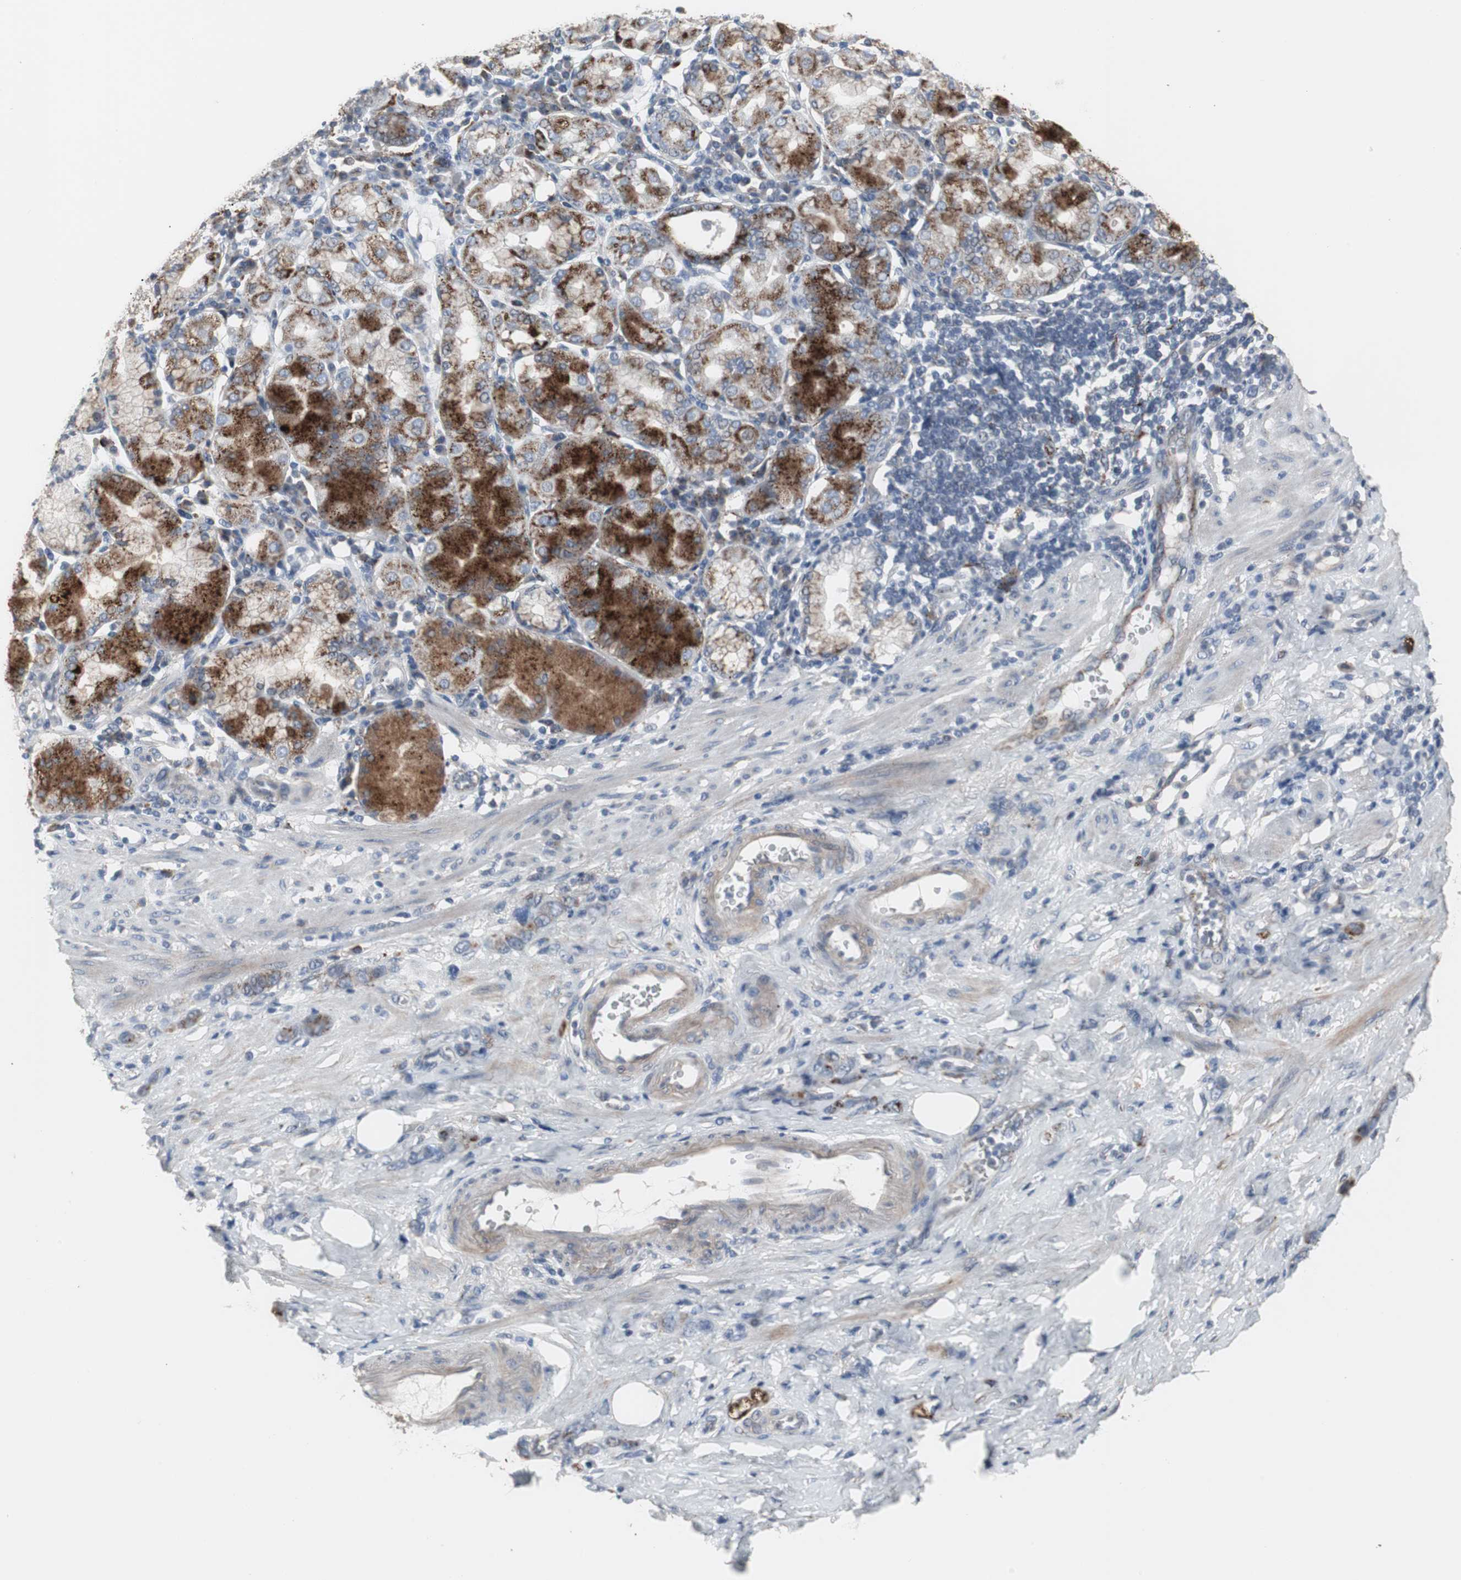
{"staining": {"intensity": "strong", "quantity": "25%-75%", "location": "cytoplasmic/membranous"}, "tissue": "stomach cancer", "cell_type": "Tumor cells", "image_type": "cancer", "snomed": [{"axis": "morphology", "description": "Adenocarcinoma, NOS"}, {"axis": "topography", "description": "Stomach"}], "caption": "The immunohistochemical stain shows strong cytoplasmic/membranous positivity in tumor cells of stomach adenocarcinoma tissue.", "gene": "GBA1", "patient": {"sex": "male", "age": 82}}